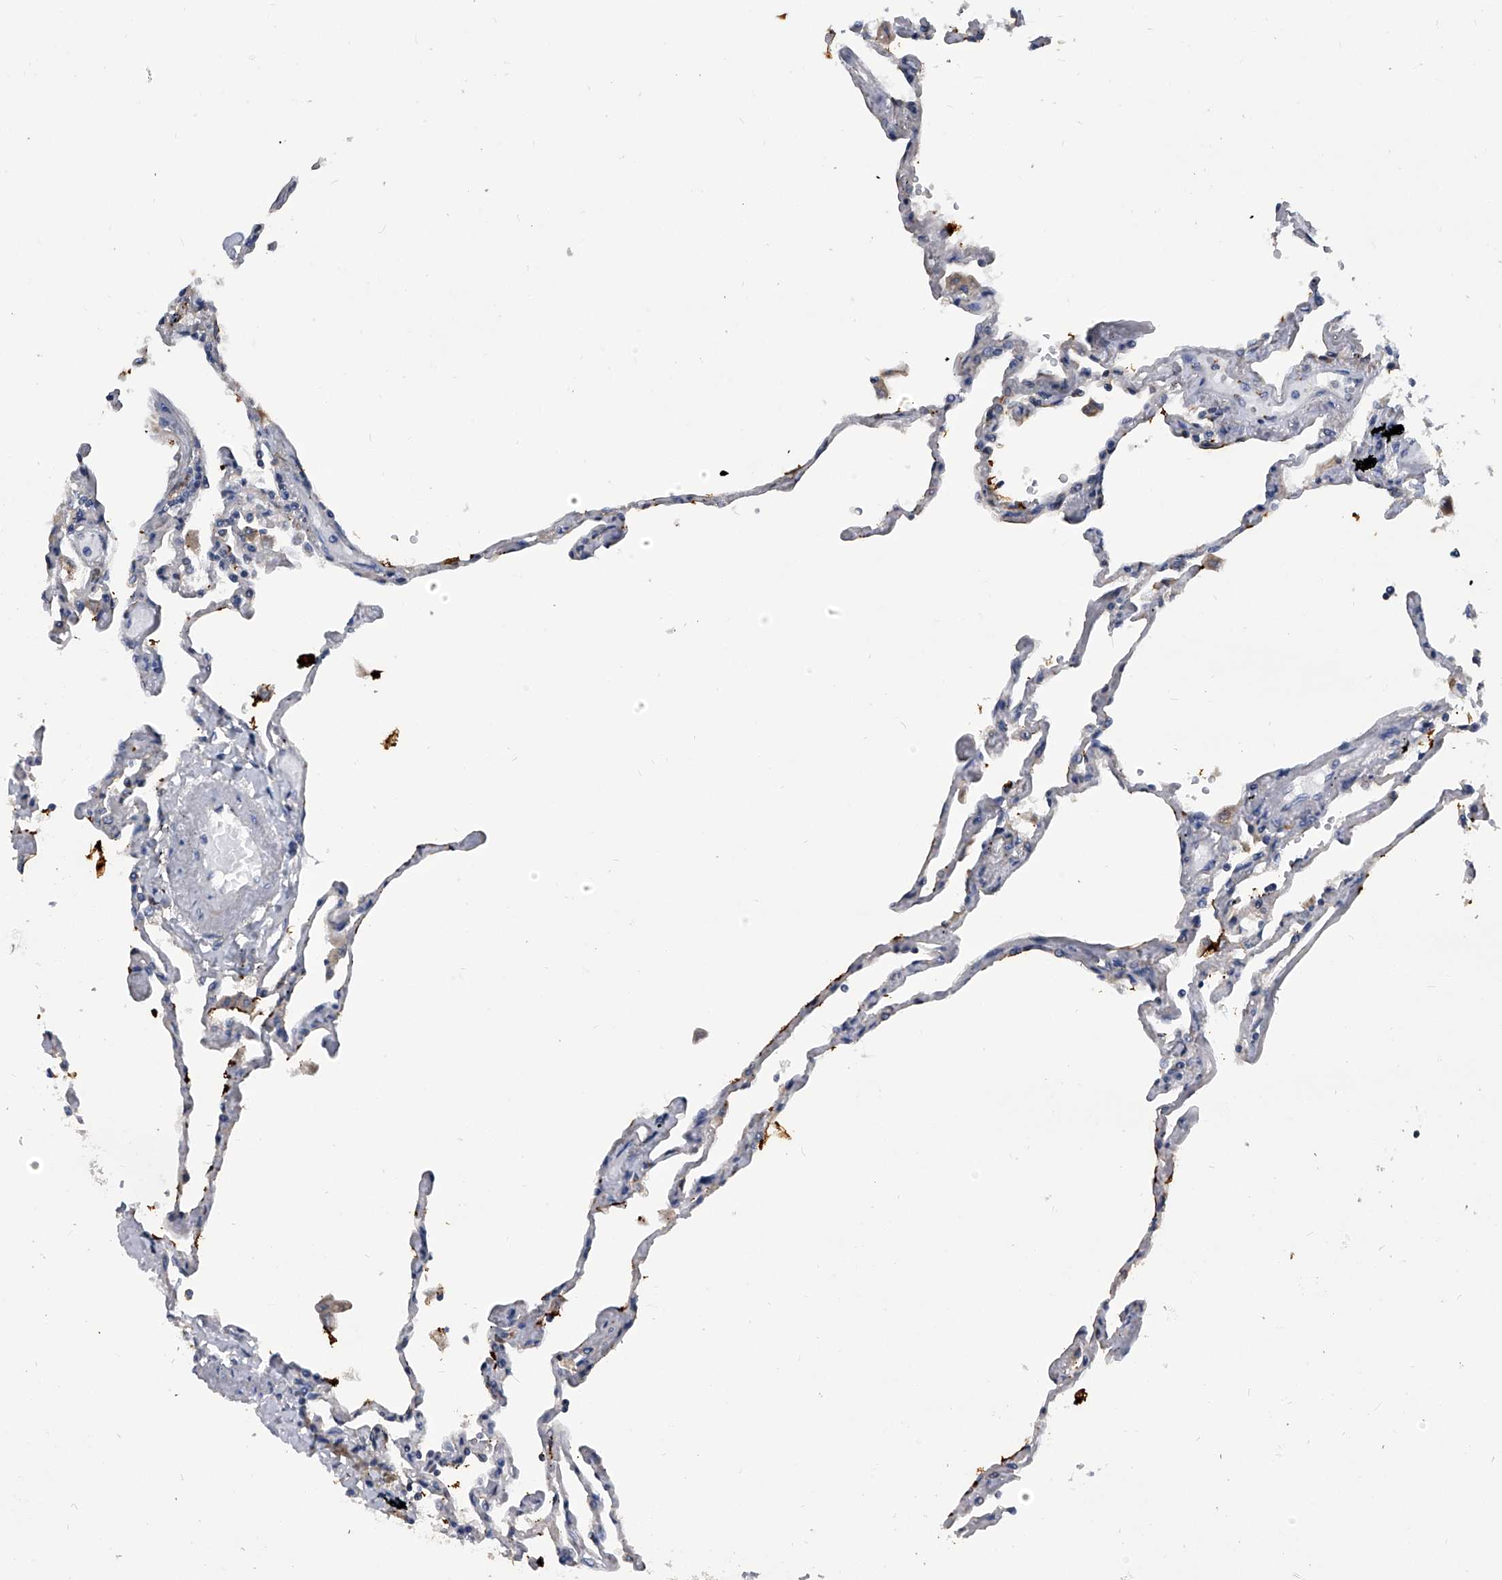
{"staining": {"intensity": "negative", "quantity": "none", "location": "none"}, "tissue": "lung", "cell_type": "Alveolar cells", "image_type": "normal", "snomed": [{"axis": "morphology", "description": "Normal tissue, NOS"}, {"axis": "topography", "description": "Lung"}], "caption": "Protein analysis of normal lung displays no significant staining in alveolar cells. (Brightfield microscopy of DAB (3,3'-diaminobenzidine) immunohistochemistry at high magnification).", "gene": "MAP4K3", "patient": {"sex": "female", "age": 67}}